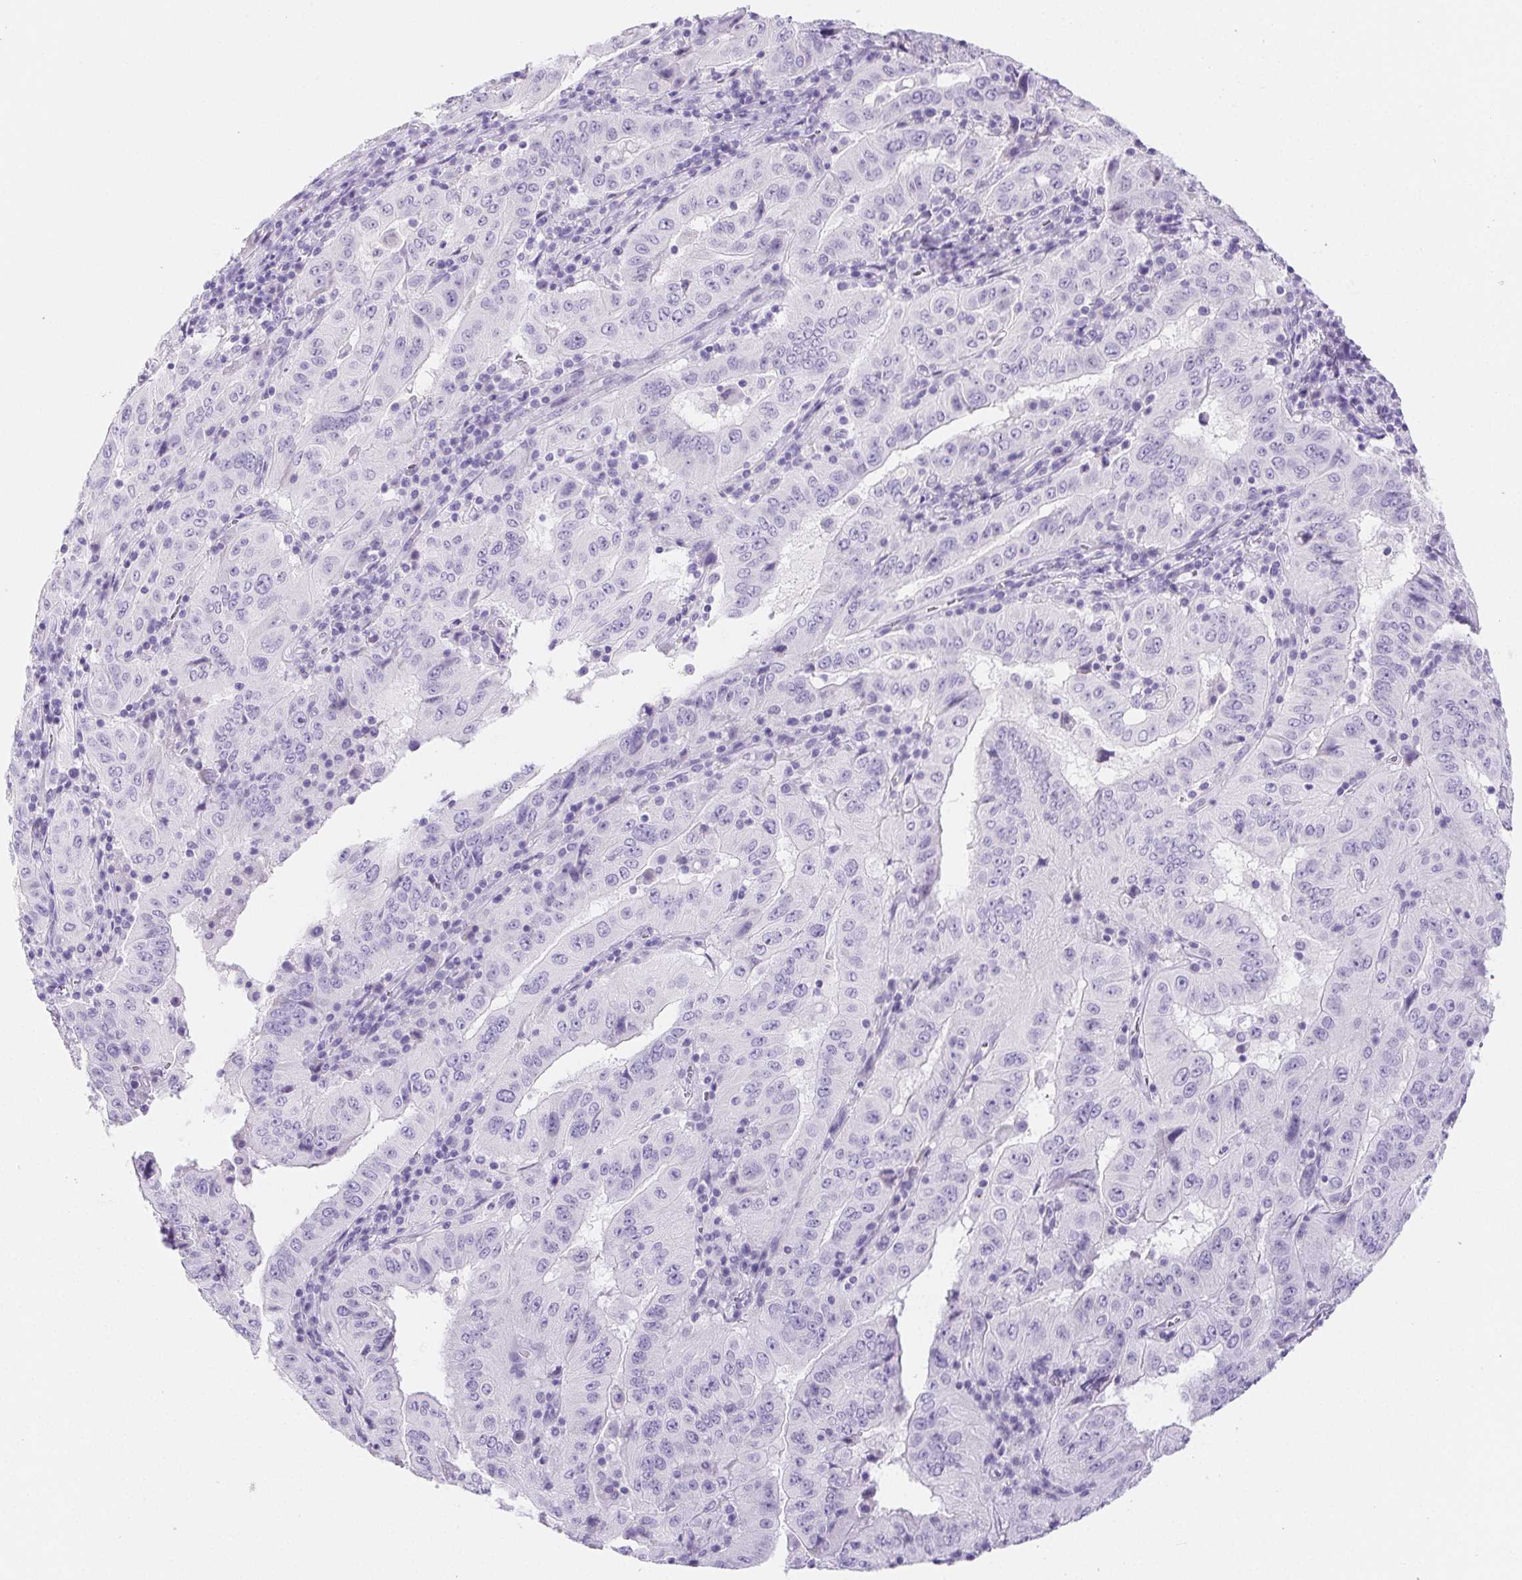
{"staining": {"intensity": "negative", "quantity": "none", "location": "none"}, "tissue": "pancreatic cancer", "cell_type": "Tumor cells", "image_type": "cancer", "snomed": [{"axis": "morphology", "description": "Adenocarcinoma, NOS"}, {"axis": "topography", "description": "Pancreas"}], "caption": "There is no significant expression in tumor cells of pancreatic adenocarcinoma.", "gene": "PNLIP", "patient": {"sex": "male", "age": 63}}